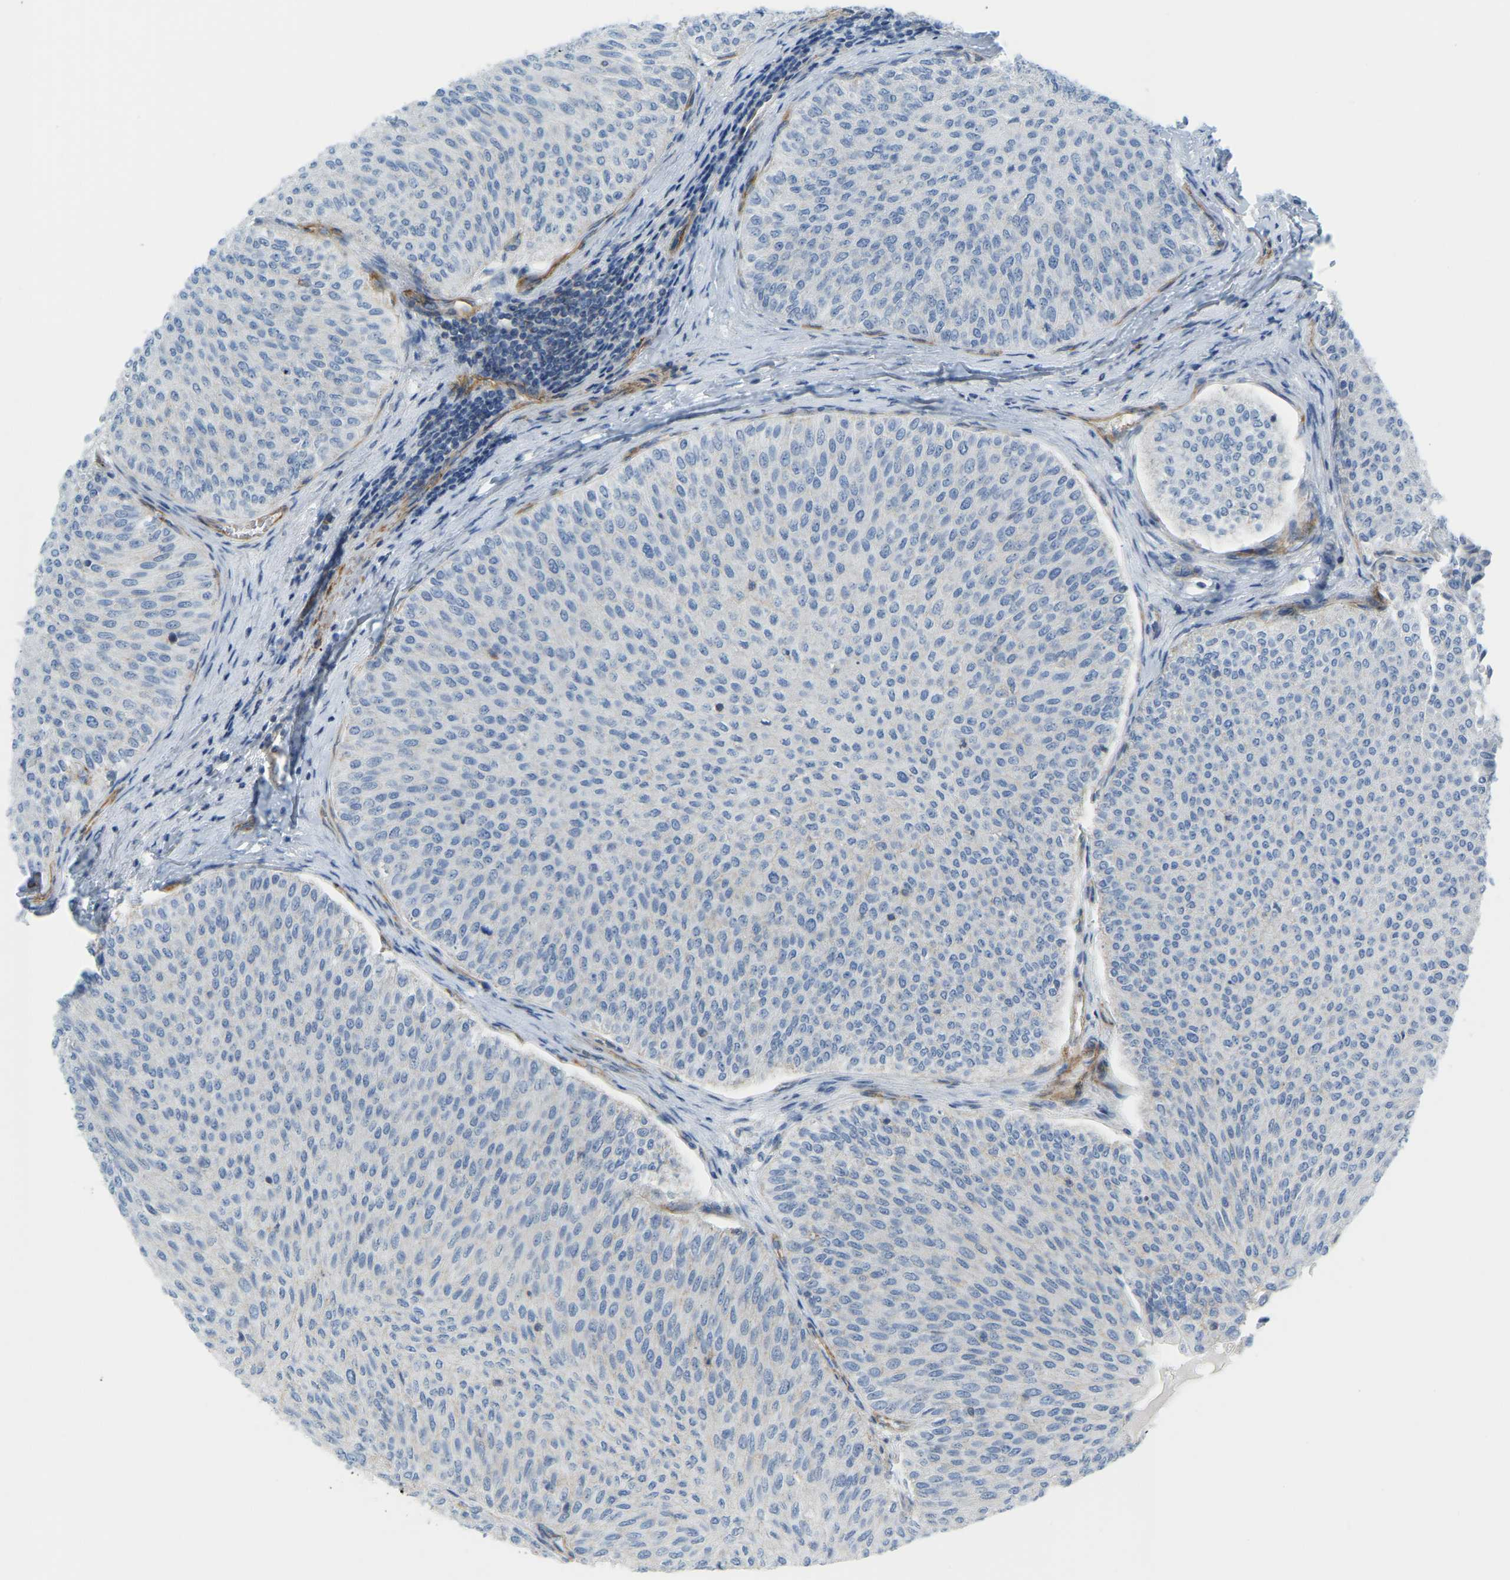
{"staining": {"intensity": "negative", "quantity": "none", "location": "none"}, "tissue": "urothelial cancer", "cell_type": "Tumor cells", "image_type": "cancer", "snomed": [{"axis": "morphology", "description": "Urothelial carcinoma, Low grade"}, {"axis": "topography", "description": "Urinary bladder"}], "caption": "Urothelial carcinoma (low-grade) was stained to show a protein in brown. There is no significant positivity in tumor cells.", "gene": "MYL3", "patient": {"sex": "male", "age": 78}}